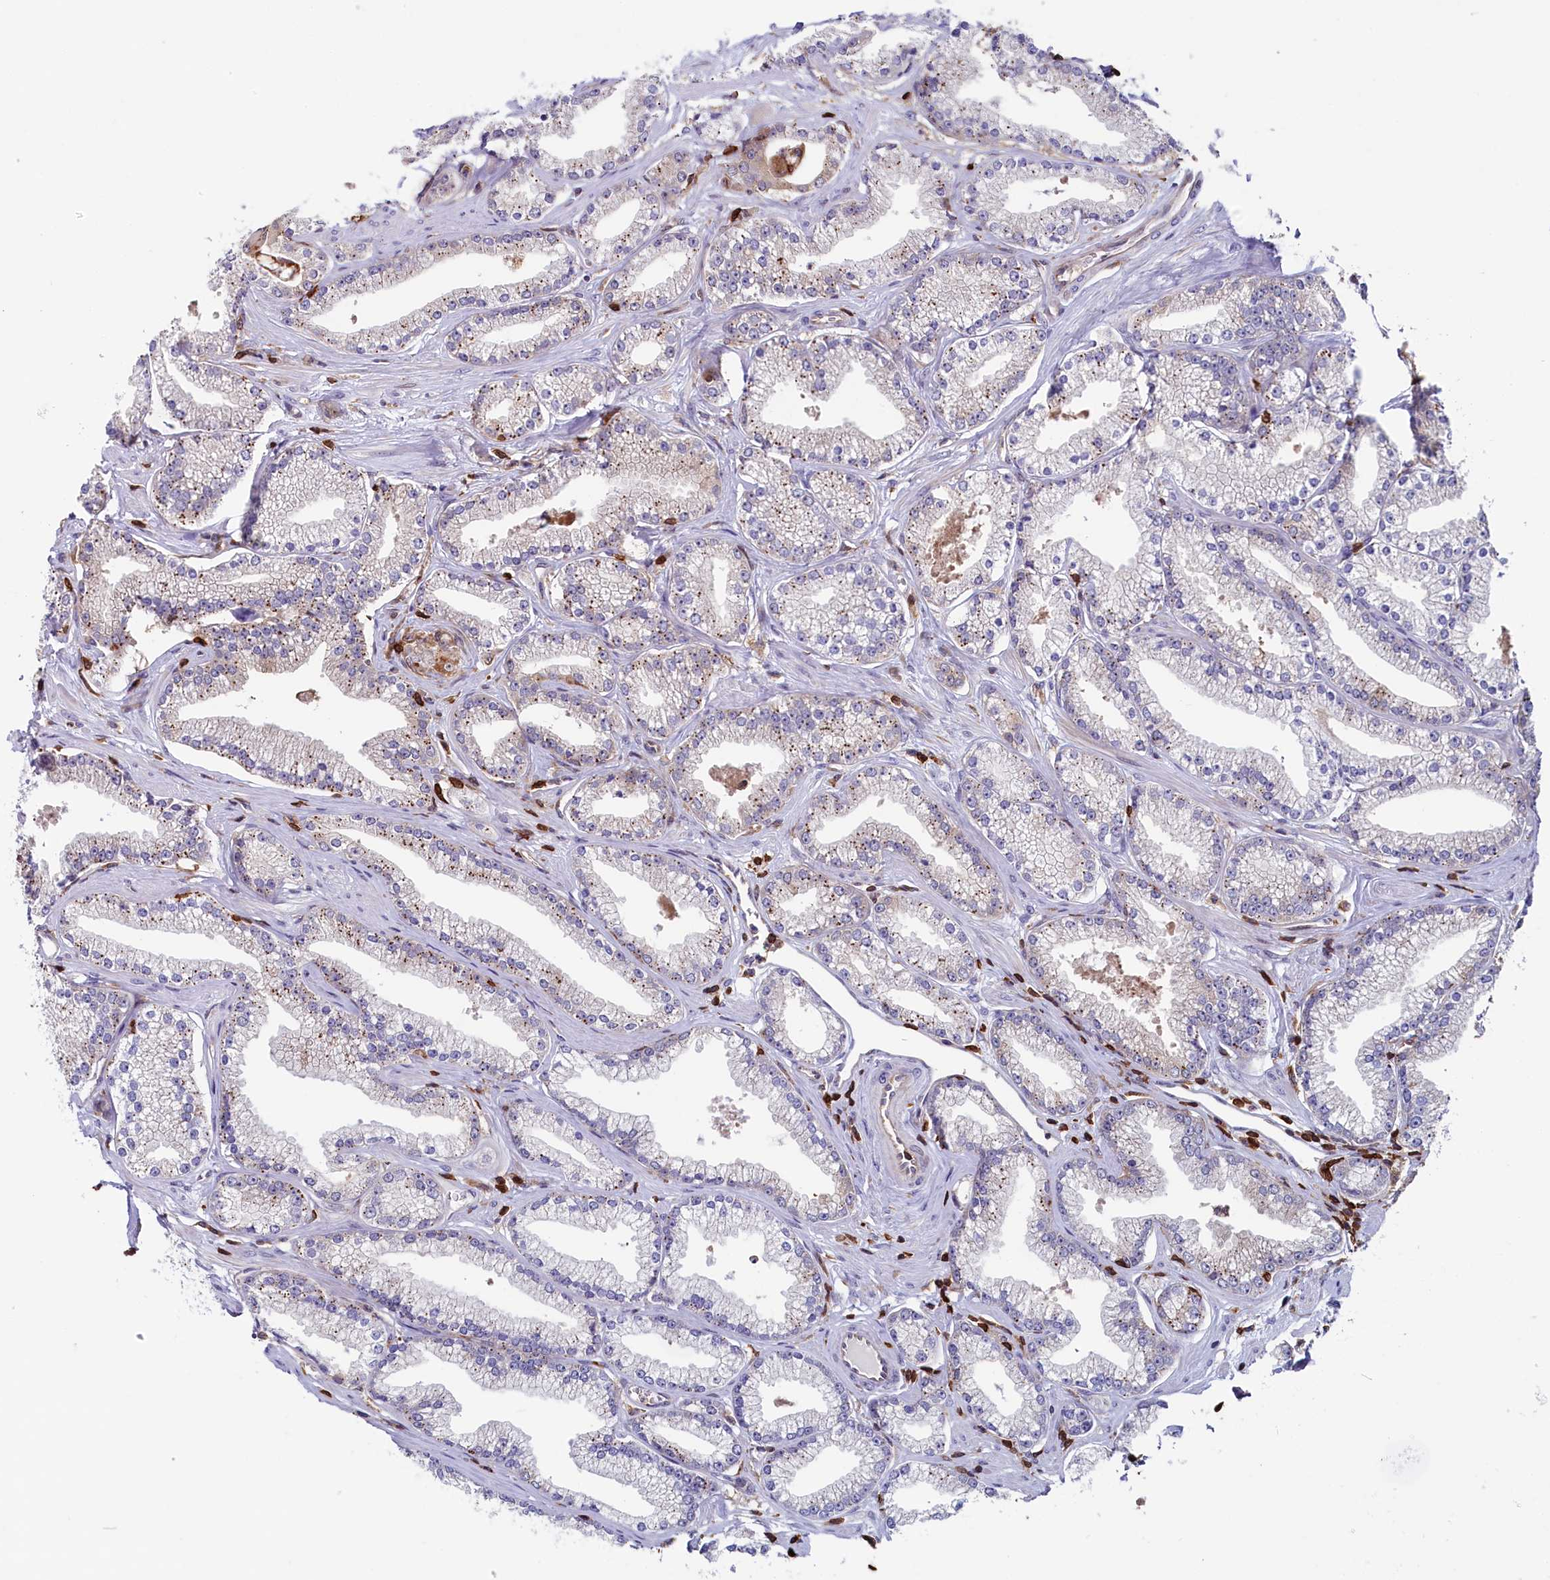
{"staining": {"intensity": "weak", "quantity": "25%-75%", "location": "cytoplasmic/membranous"}, "tissue": "prostate cancer", "cell_type": "Tumor cells", "image_type": "cancer", "snomed": [{"axis": "morphology", "description": "Adenocarcinoma, High grade"}, {"axis": "topography", "description": "Prostate"}], "caption": "Tumor cells reveal low levels of weak cytoplasmic/membranous positivity in approximately 25%-75% of cells in human prostate cancer (high-grade adenocarcinoma).", "gene": "CIAPIN1", "patient": {"sex": "male", "age": 67}}